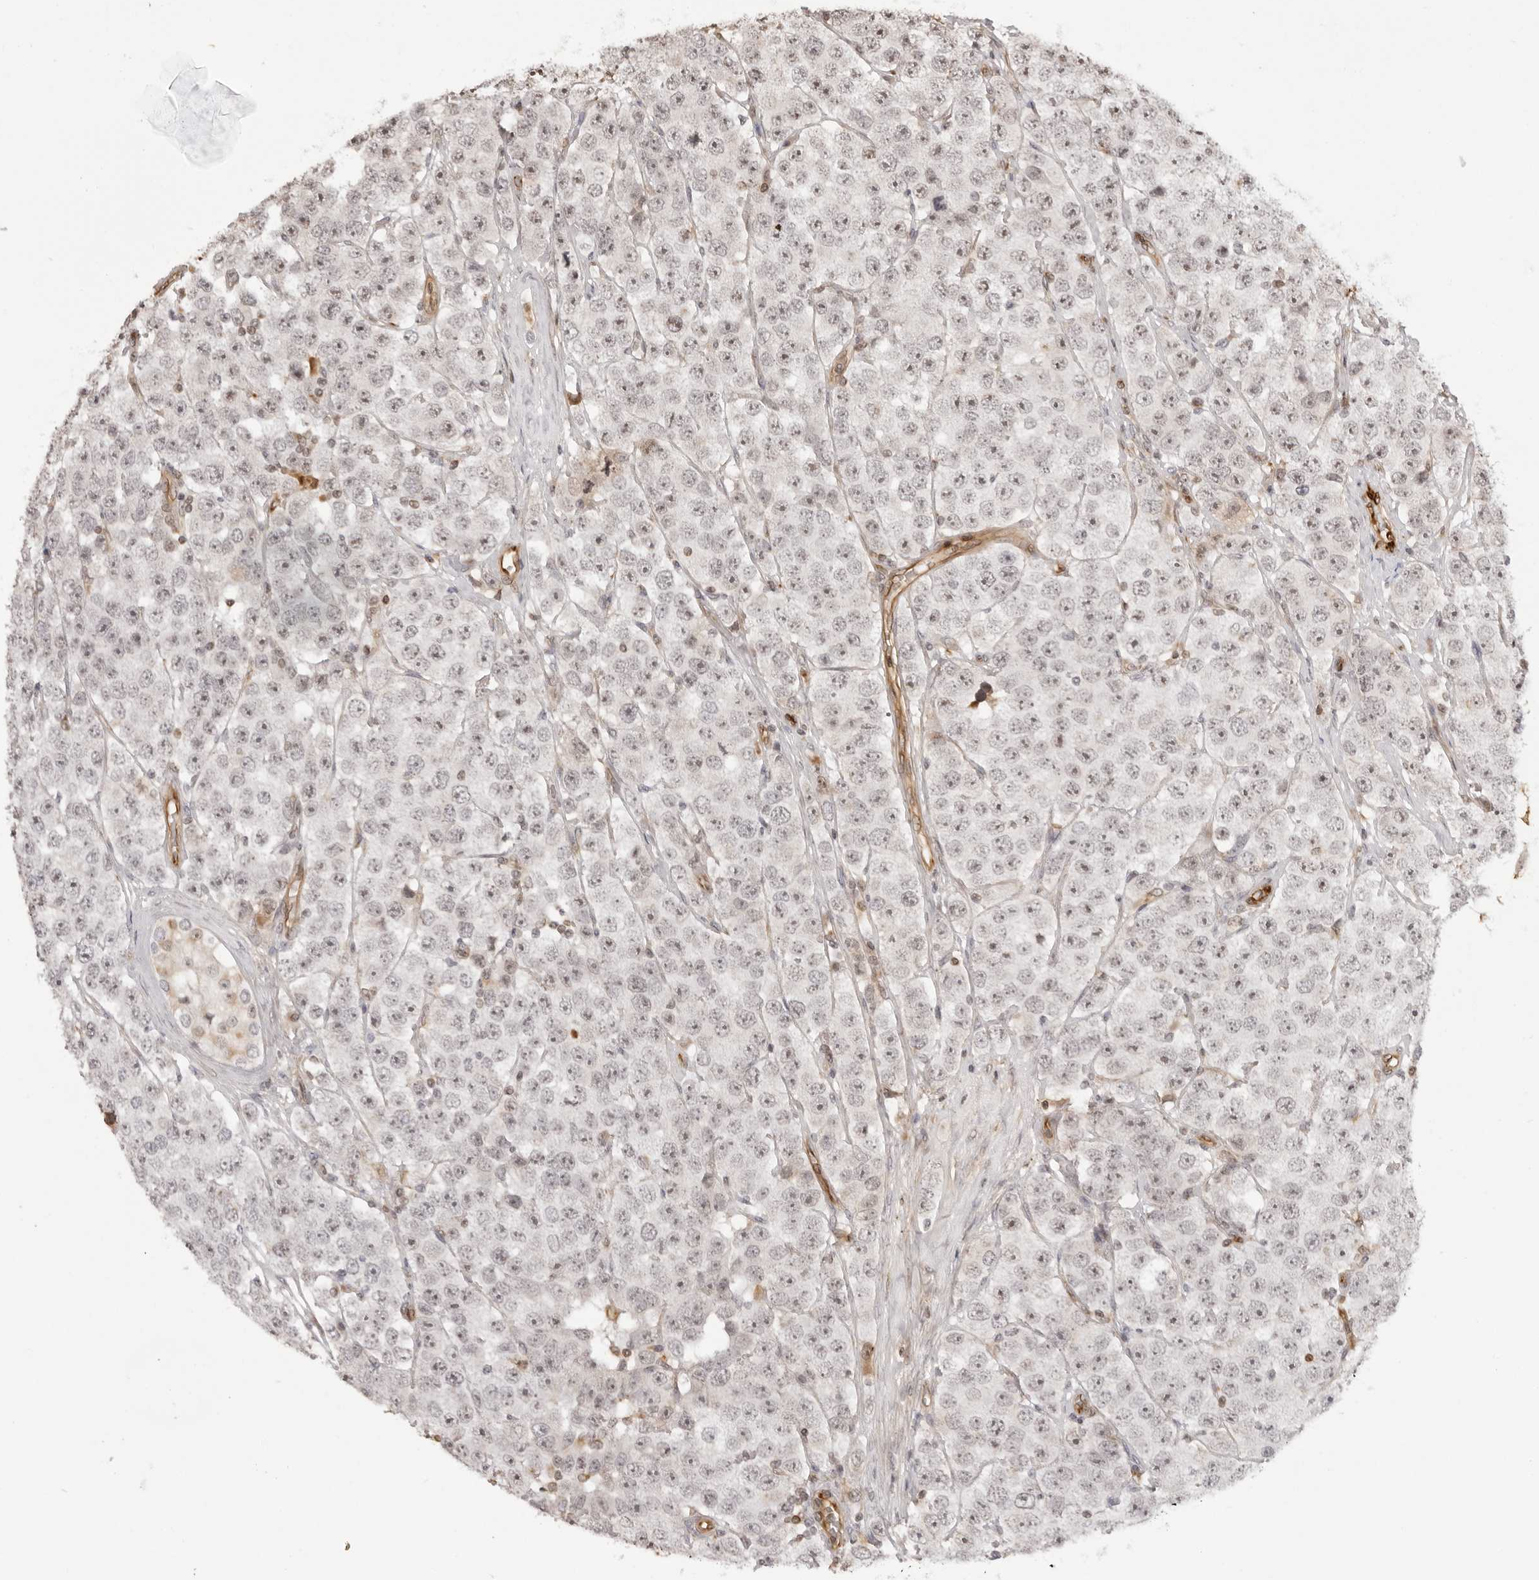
{"staining": {"intensity": "negative", "quantity": "none", "location": "none"}, "tissue": "testis cancer", "cell_type": "Tumor cells", "image_type": "cancer", "snomed": [{"axis": "morphology", "description": "Seminoma, NOS"}, {"axis": "topography", "description": "Testis"}], "caption": "There is no significant staining in tumor cells of testis cancer.", "gene": "DYNLT5", "patient": {"sex": "male", "age": 28}}